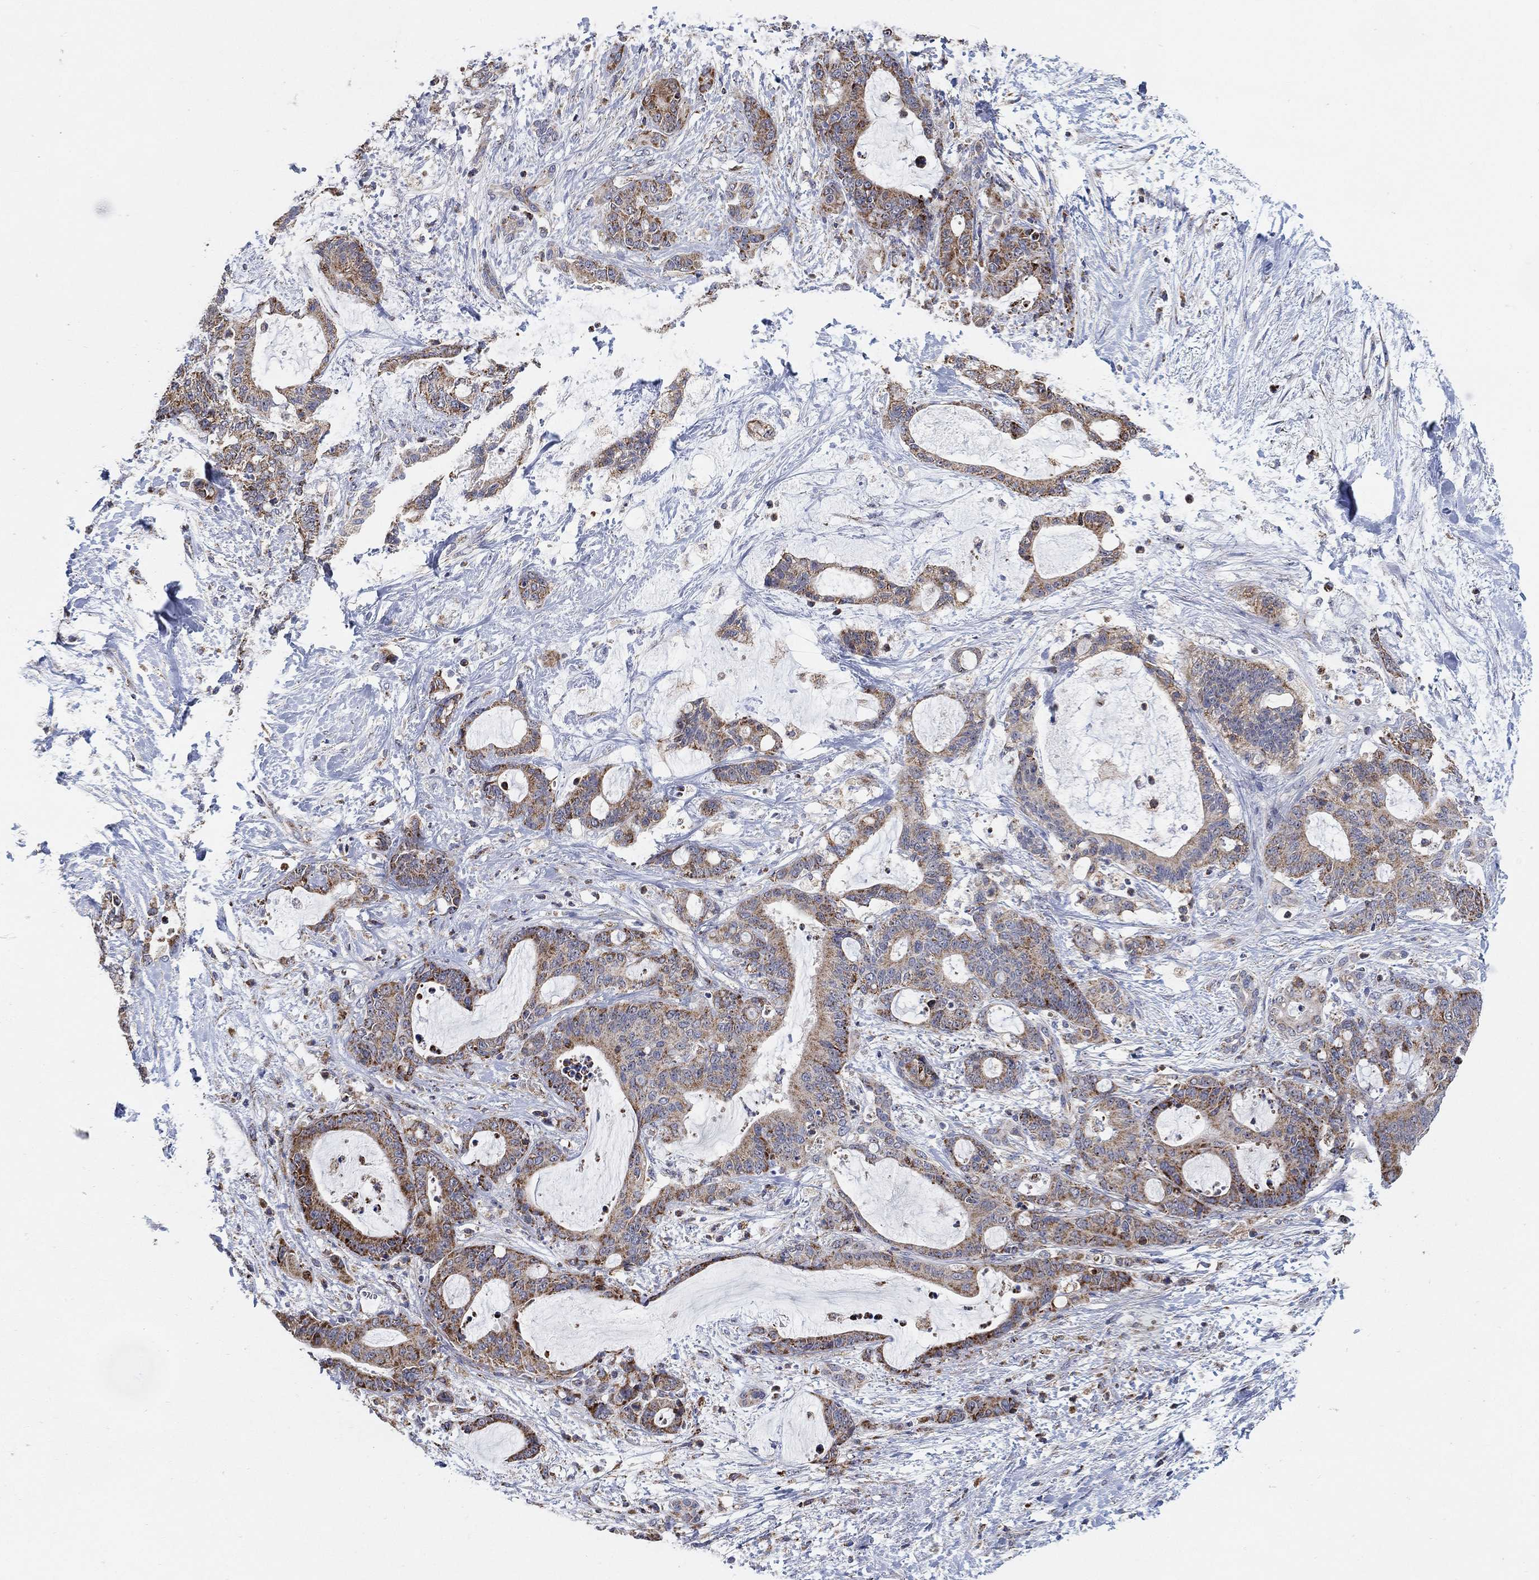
{"staining": {"intensity": "moderate", "quantity": ">75%", "location": "cytoplasmic/membranous"}, "tissue": "liver cancer", "cell_type": "Tumor cells", "image_type": "cancer", "snomed": [{"axis": "morphology", "description": "Cholangiocarcinoma"}, {"axis": "topography", "description": "Liver"}], "caption": "Brown immunohistochemical staining in human liver cancer (cholangiocarcinoma) exhibits moderate cytoplasmic/membranous staining in about >75% of tumor cells.", "gene": "GCAT", "patient": {"sex": "female", "age": 73}}